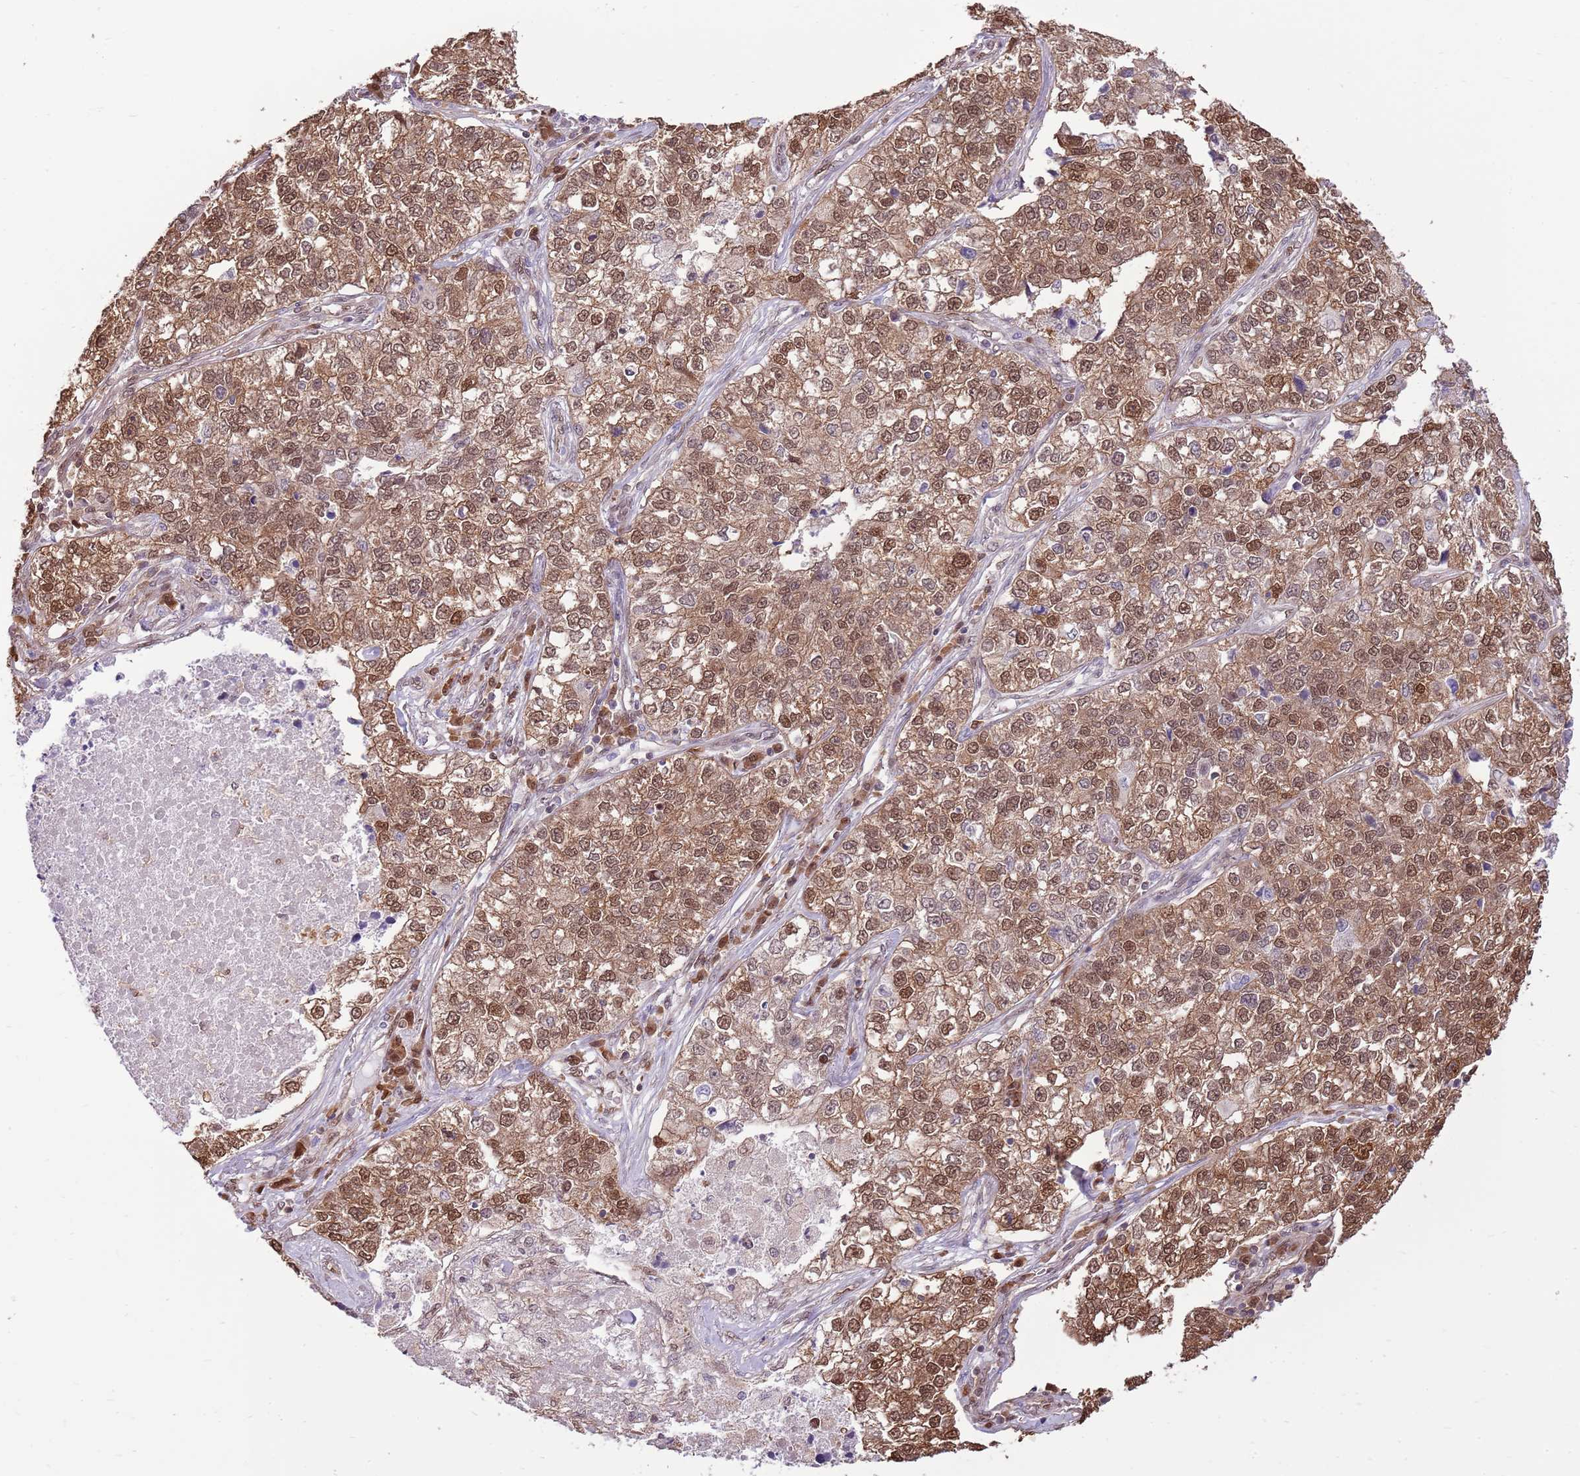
{"staining": {"intensity": "moderate", "quantity": ">75%", "location": "cytoplasmic/membranous,nuclear"}, "tissue": "lung cancer", "cell_type": "Tumor cells", "image_type": "cancer", "snomed": [{"axis": "morphology", "description": "Adenocarcinoma, NOS"}, {"axis": "topography", "description": "Lung"}], "caption": "Tumor cells exhibit moderate cytoplasmic/membranous and nuclear positivity in approximately >75% of cells in lung cancer (adenocarcinoma). (Brightfield microscopy of DAB IHC at high magnification).", "gene": "NSFL1C", "patient": {"sex": "male", "age": 49}}